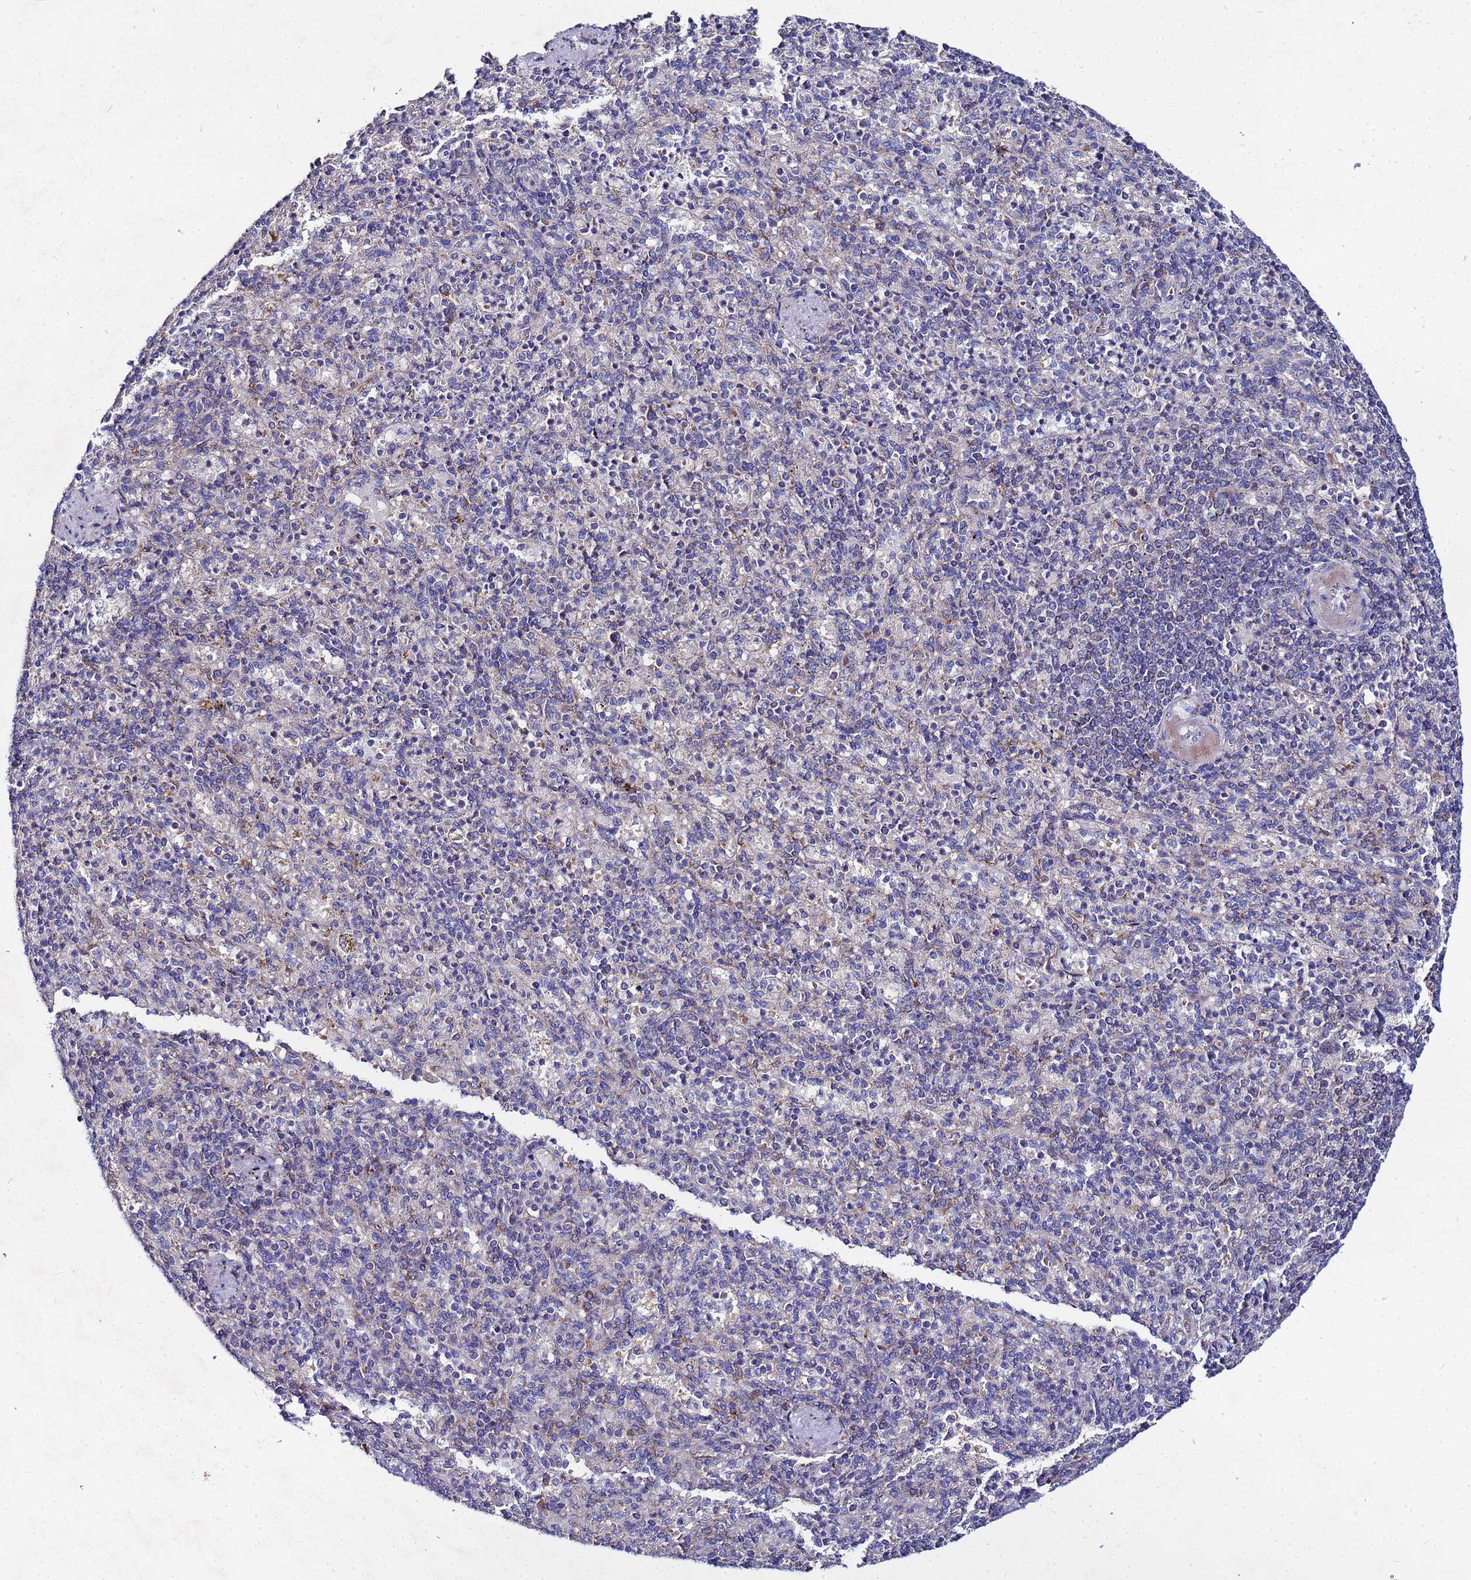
{"staining": {"intensity": "negative", "quantity": "none", "location": "none"}, "tissue": "spleen", "cell_type": "Cells in red pulp", "image_type": "normal", "snomed": [{"axis": "morphology", "description": "Normal tissue, NOS"}, {"axis": "topography", "description": "Spleen"}], "caption": "Cells in red pulp are negative for brown protein staining in unremarkable spleen.", "gene": "FAHD2A", "patient": {"sex": "female", "age": 74}}